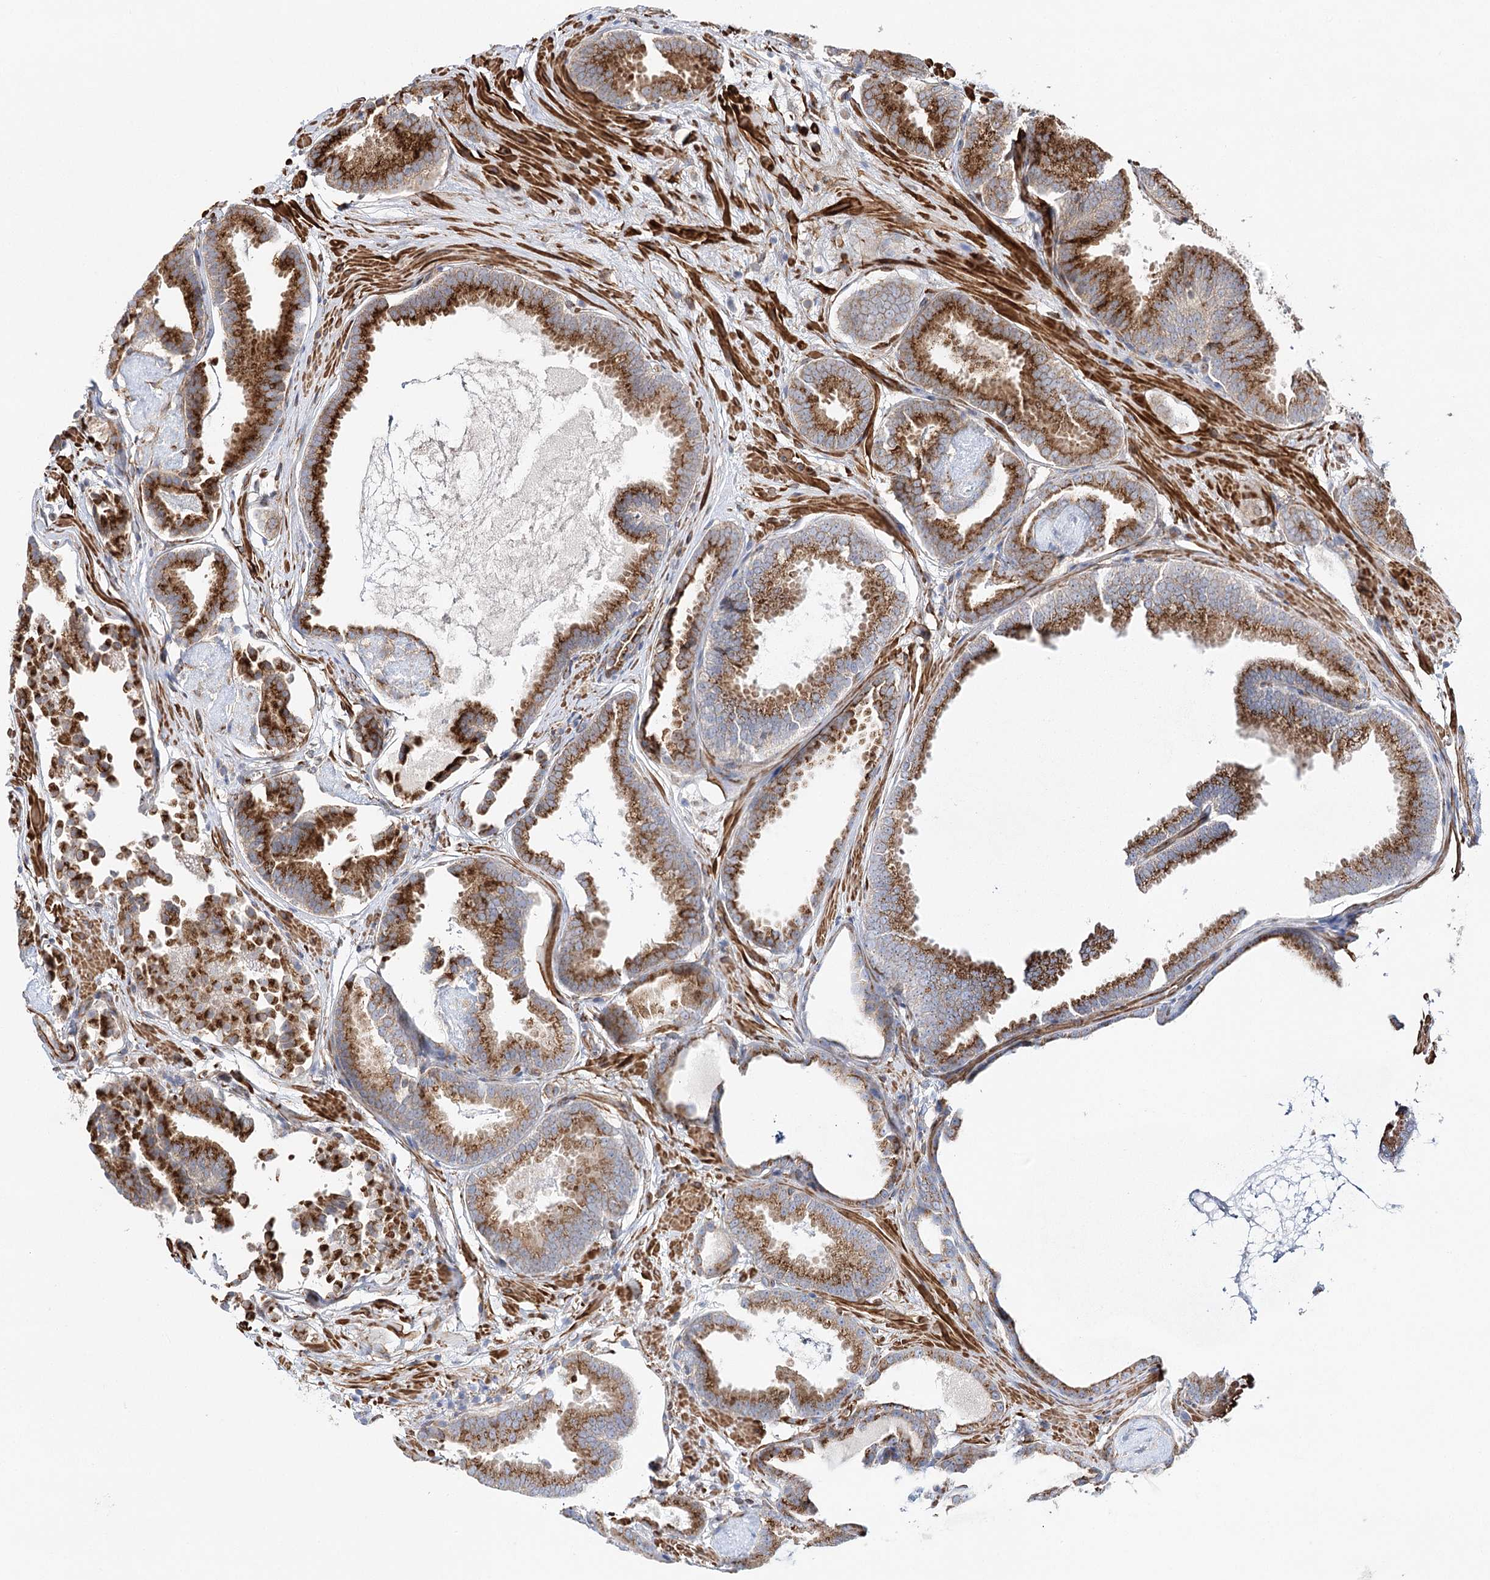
{"staining": {"intensity": "strong", "quantity": ">75%", "location": "cytoplasmic/membranous"}, "tissue": "prostate cancer", "cell_type": "Tumor cells", "image_type": "cancer", "snomed": [{"axis": "morphology", "description": "Adenocarcinoma, Low grade"}, {"axis": "topography", "description": "Prostate"}], "caption": "Immunohistochemistry (DAB) staining of prostate cancer demonstrates strong cytoplasmic/membranous protein staining in about >75% of tumor cells.", "gene": "ABRAXAS2", "patient": {"sex": "male", "age": 71}}